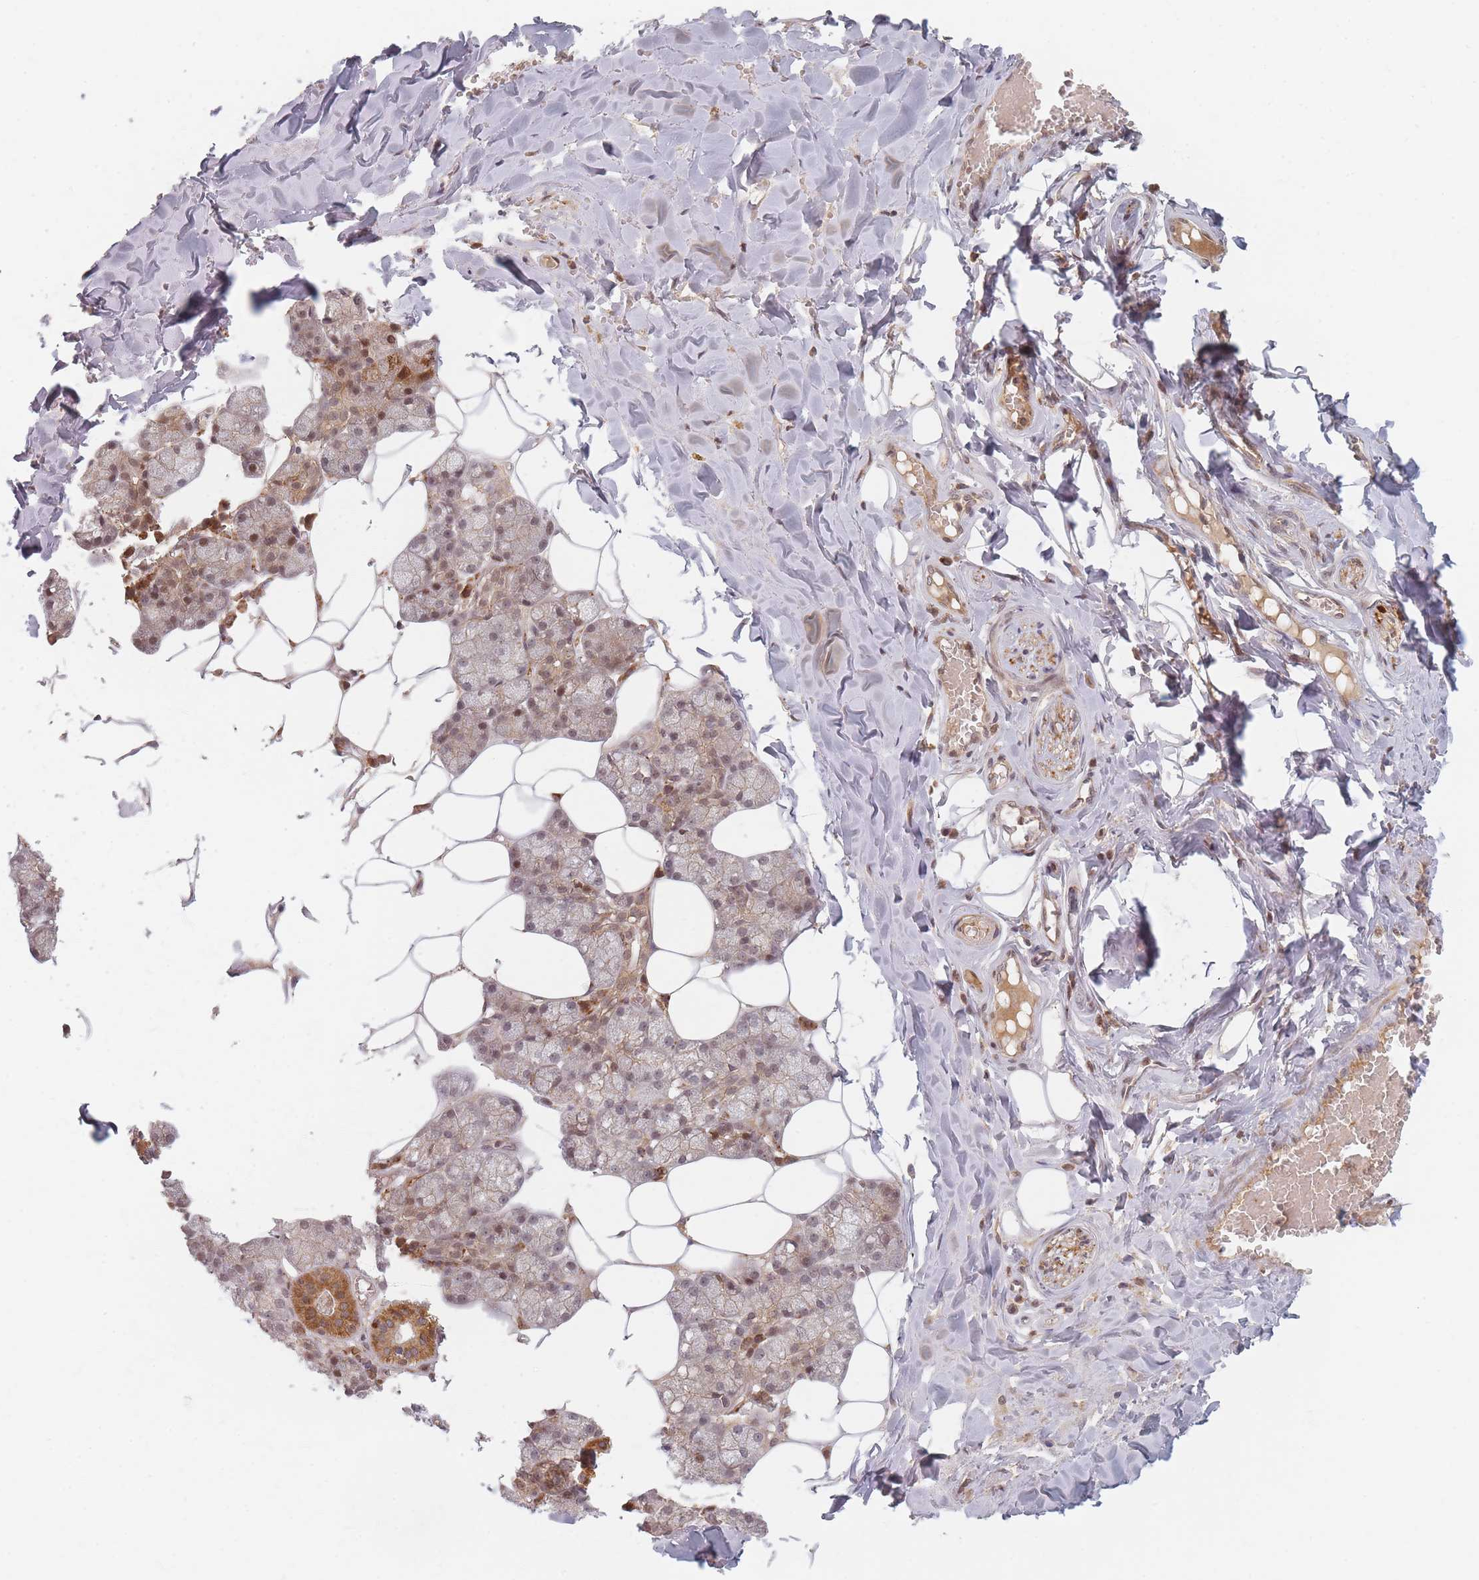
{"staining": {"intensity": "moderate", "quantity": ">75%", "location": "cytoplasmic/membranous,nuclear"}, "tissue": "salivary gland", "cell_type": "Glandular cells", "image_type": "normal", "snomed": [{"axis": "morphology", "description": "Normal tissue, NOS"}, {"axis": "topography", "description": "Salivary gland"}], "caption": "Salivary gland stained for a protein displays moderate cytoplasmic/membranous,nuclear positivity in glandular cells. Using DAB (brown) and hematoxylin (blue) stains, captured at high magnification using brightfield microscopy.", "gene": "RADX", "patient": {"sex": "male", "age": 62}}